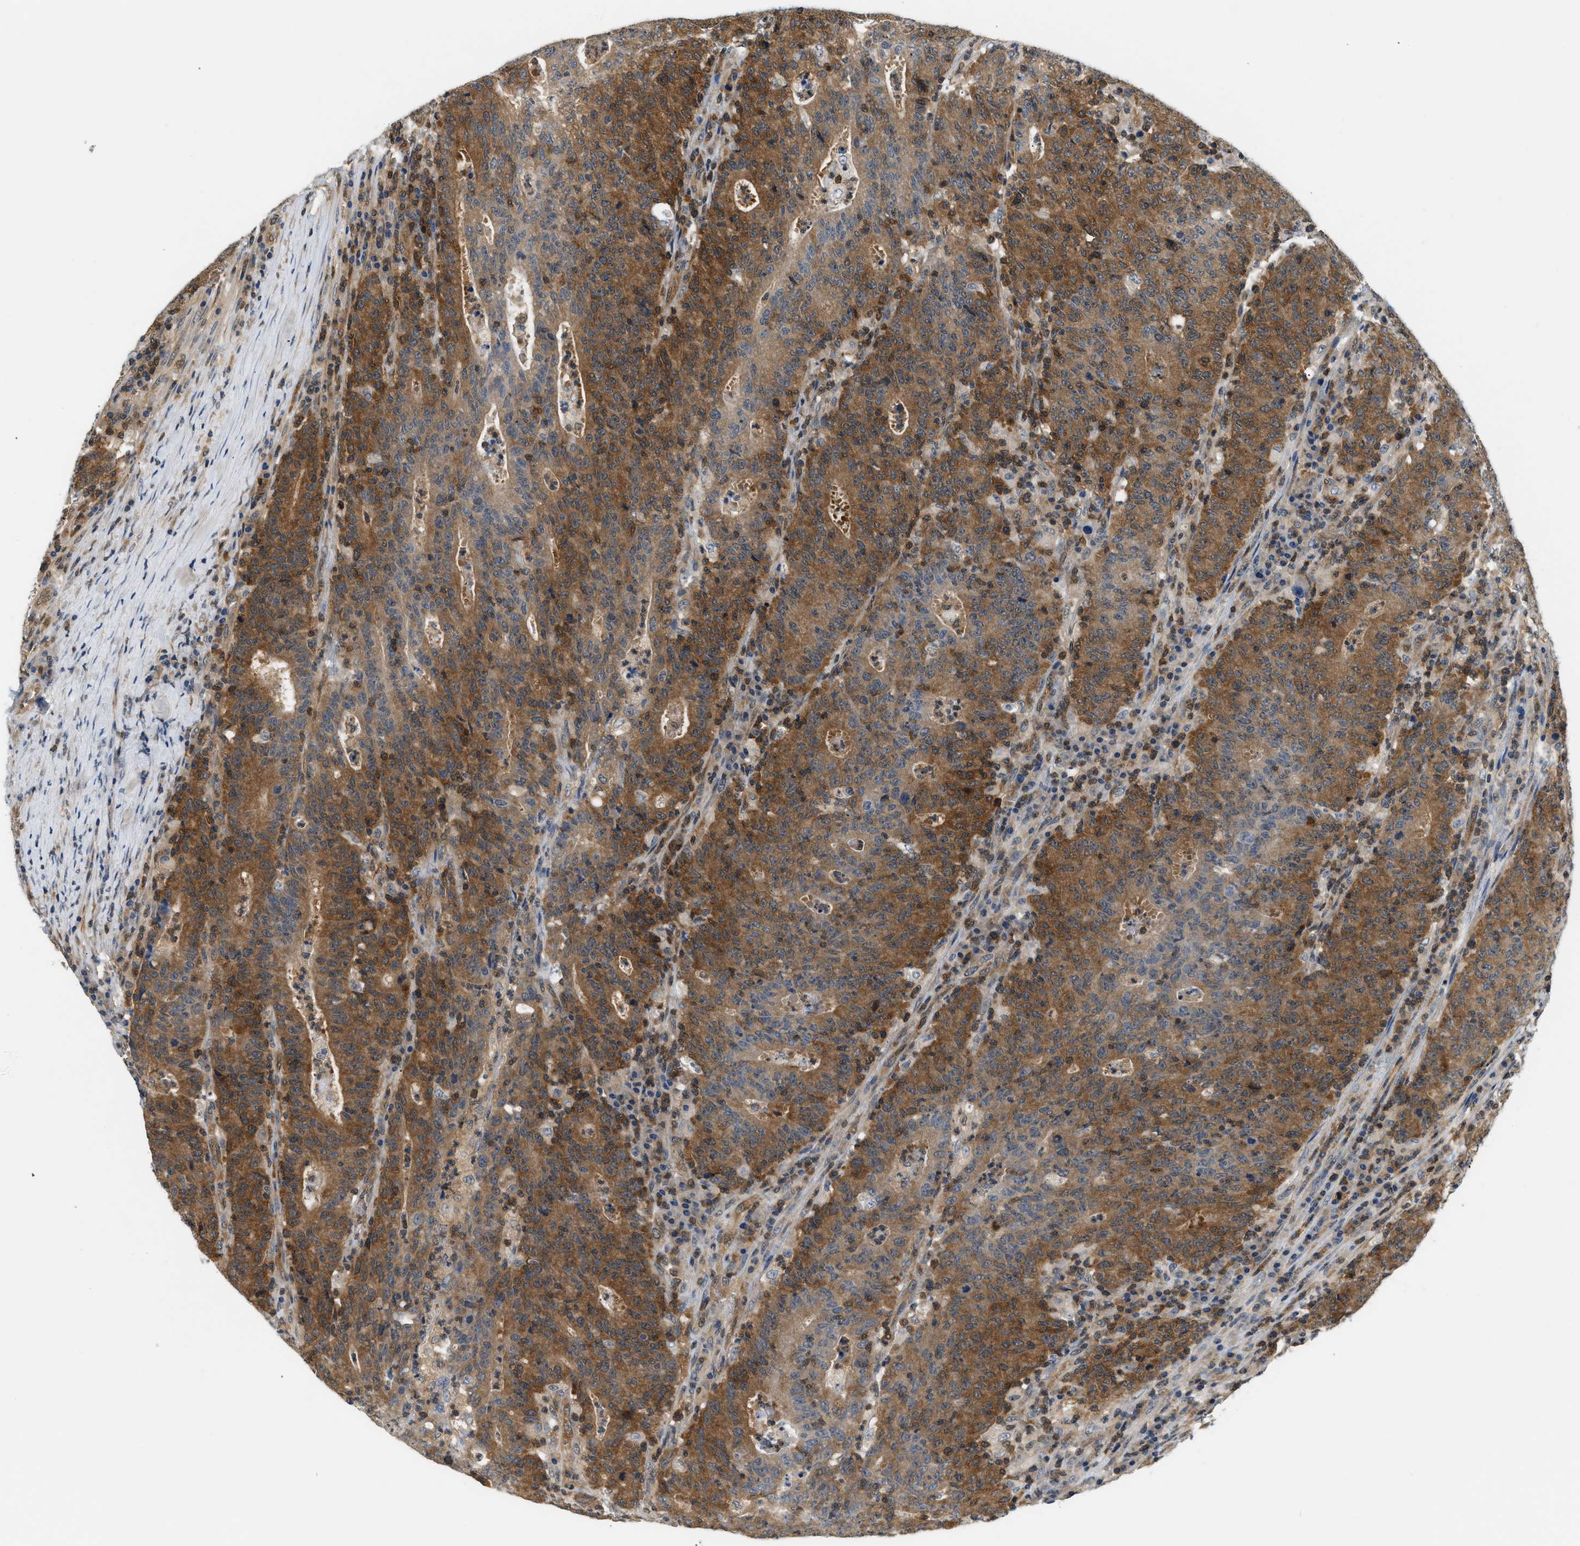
{"staining": {"intensity": "moderate", "quantity": ">75%", "location": "cytoplasmic/membranous"}, "tissue": "colorectal cancer", "cell_type": "Tumor cells", "image_type": "cancer", "snomed": [{"axis": "morphology", "description": "Adenocarcinoma, NOS"}, {"axis": "topography", "description": "Colon"}], "caption": "A high-resolution photomicrograph shows immunohistochemistry staining of colorectal cancer (adenocarcinoma), which shows moderate cytoplasmic/membranous staining in about >75% of tumor cells.", "gene": "EIF4EBP2", "patient": {"sex": "female", "age": 75}}